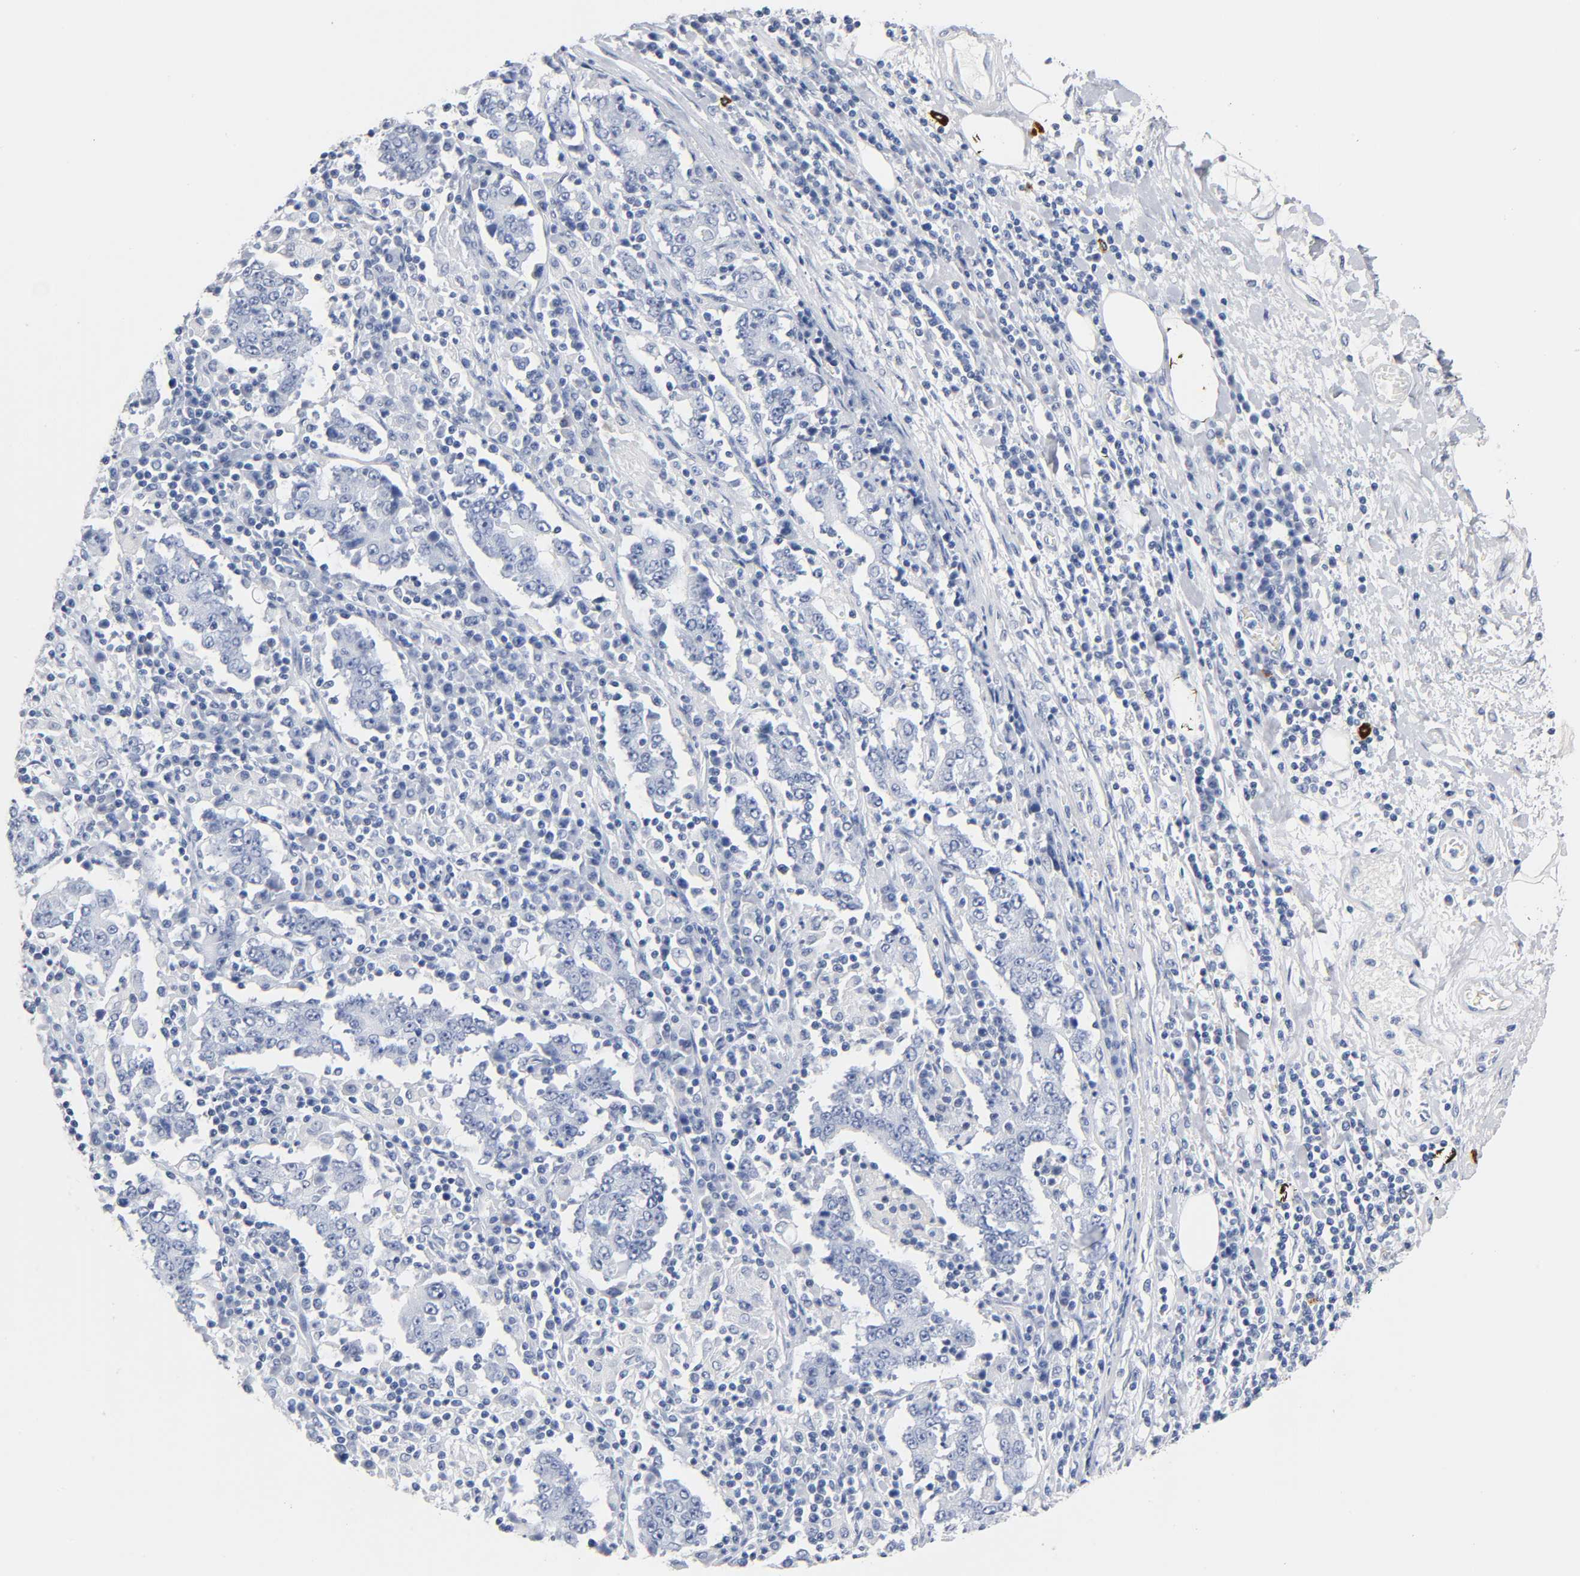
{"staining": {"intensity": "negative", "quantity": "none", "location": "none"}, "tissue": "stomach cancer", "cell_type": "Tumor cells", "image_type": "cancer", "snomed": [{"axis": "morphology", "description": "Normal tissue, NOS"}, {"axis": "morphology", "description": "Adenocarcinoma, NOS"}, {"axis": "topography", "description": "Stomach, upper"}, {"axis": "topography", "description": "Stomach"}], "caption": "This is an IHC histopathology image of human stomach cancer (adenocarcinoma). There is no expression in tumor cells.", "gene": "NAB2", "patient": {"sex": "male", "age": 59}}